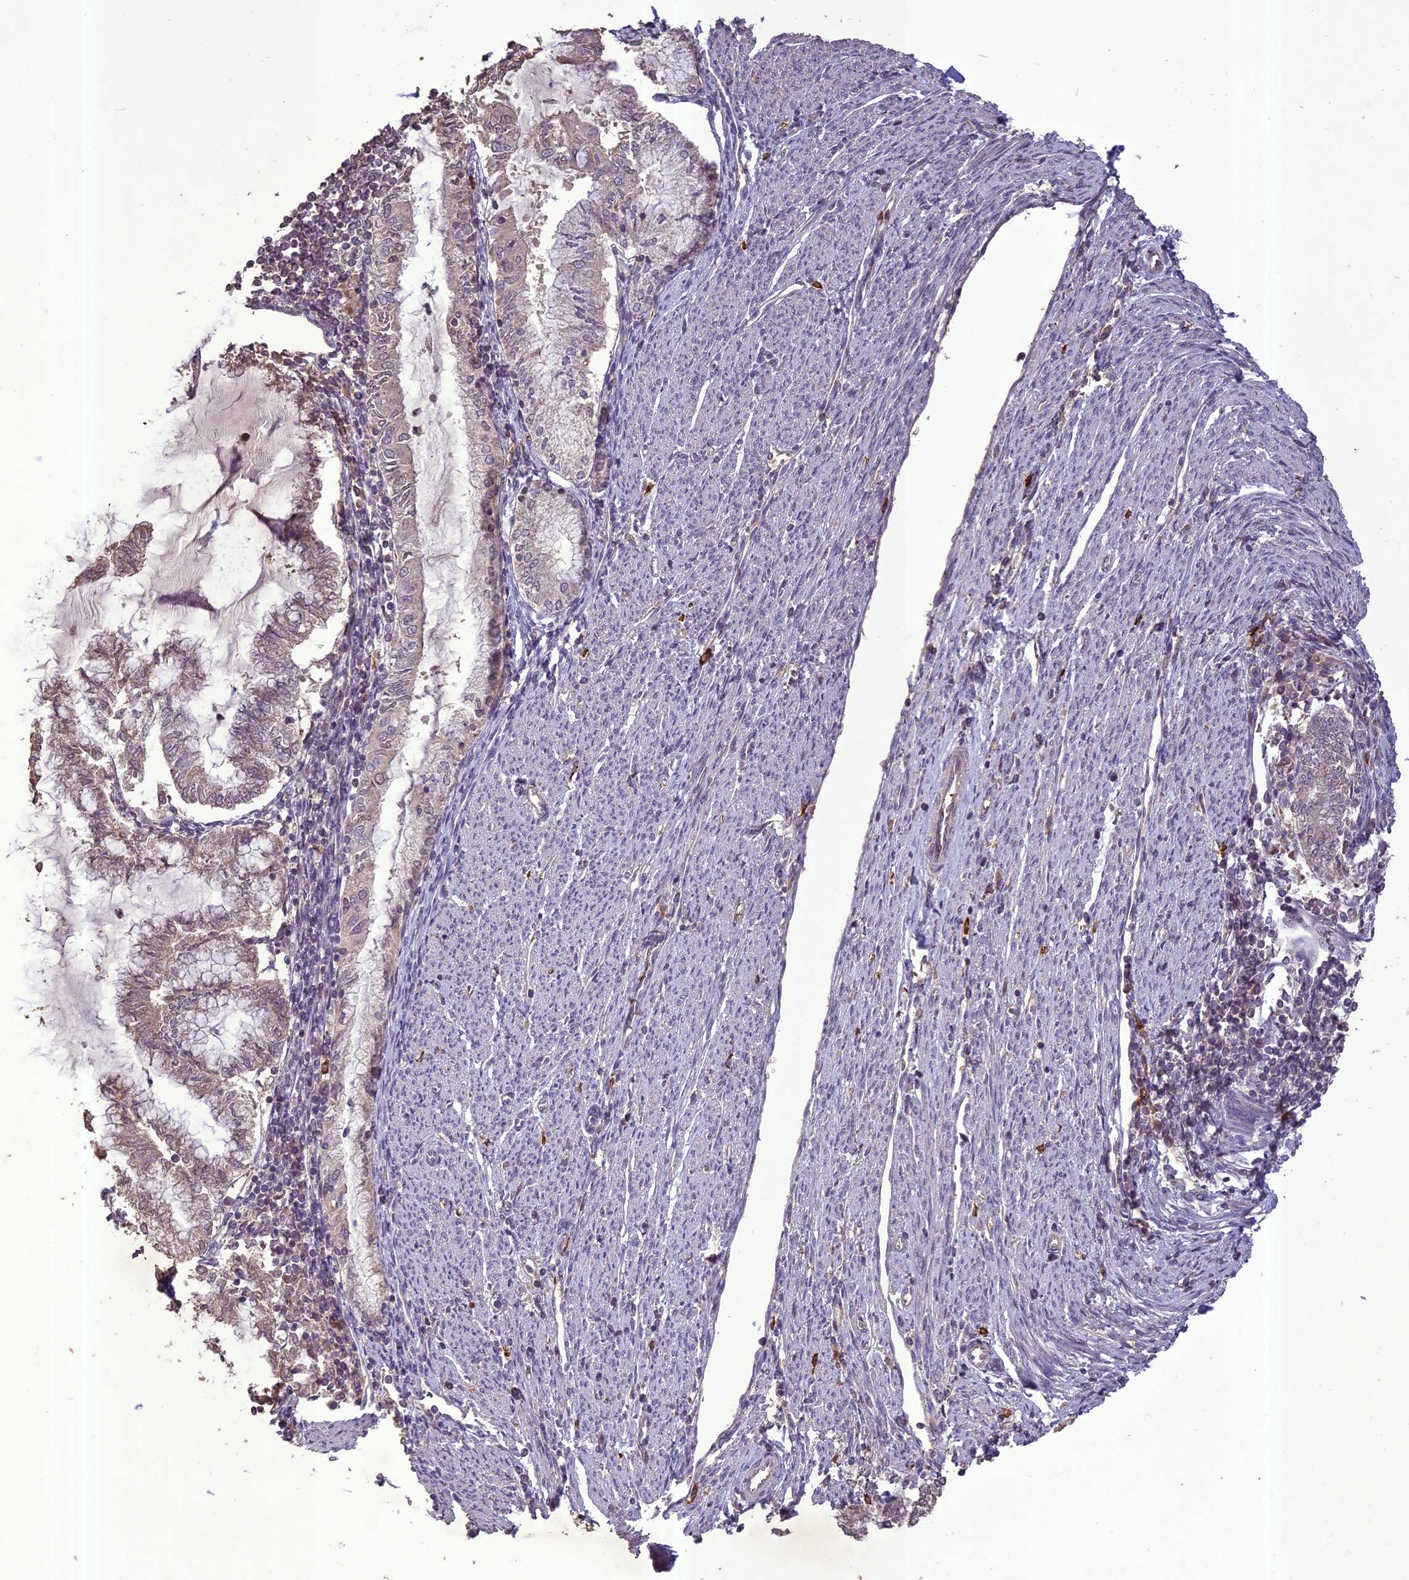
{"staining": {"intensity": "weak", "quantity": "<25%", "location": "cytoplasmic/membranous"}, "tissue": "endometrial cancer", "cell_type": "Tumor cells", "image_type": "cancer", "snomed": [{"axis": "morphology", "description": "Adenocarcinoma, NOS"}, {"axis": "topography", "description": "Endometrium"}], "caption": "Immunohistochemistry photomicrograph of human endometrial adenocarcinoma stained for a protein (brown), which exhibits no staining in tumor cells.", "gene": "TIGD7", "patient": {"sex": "female", "age": 79}}